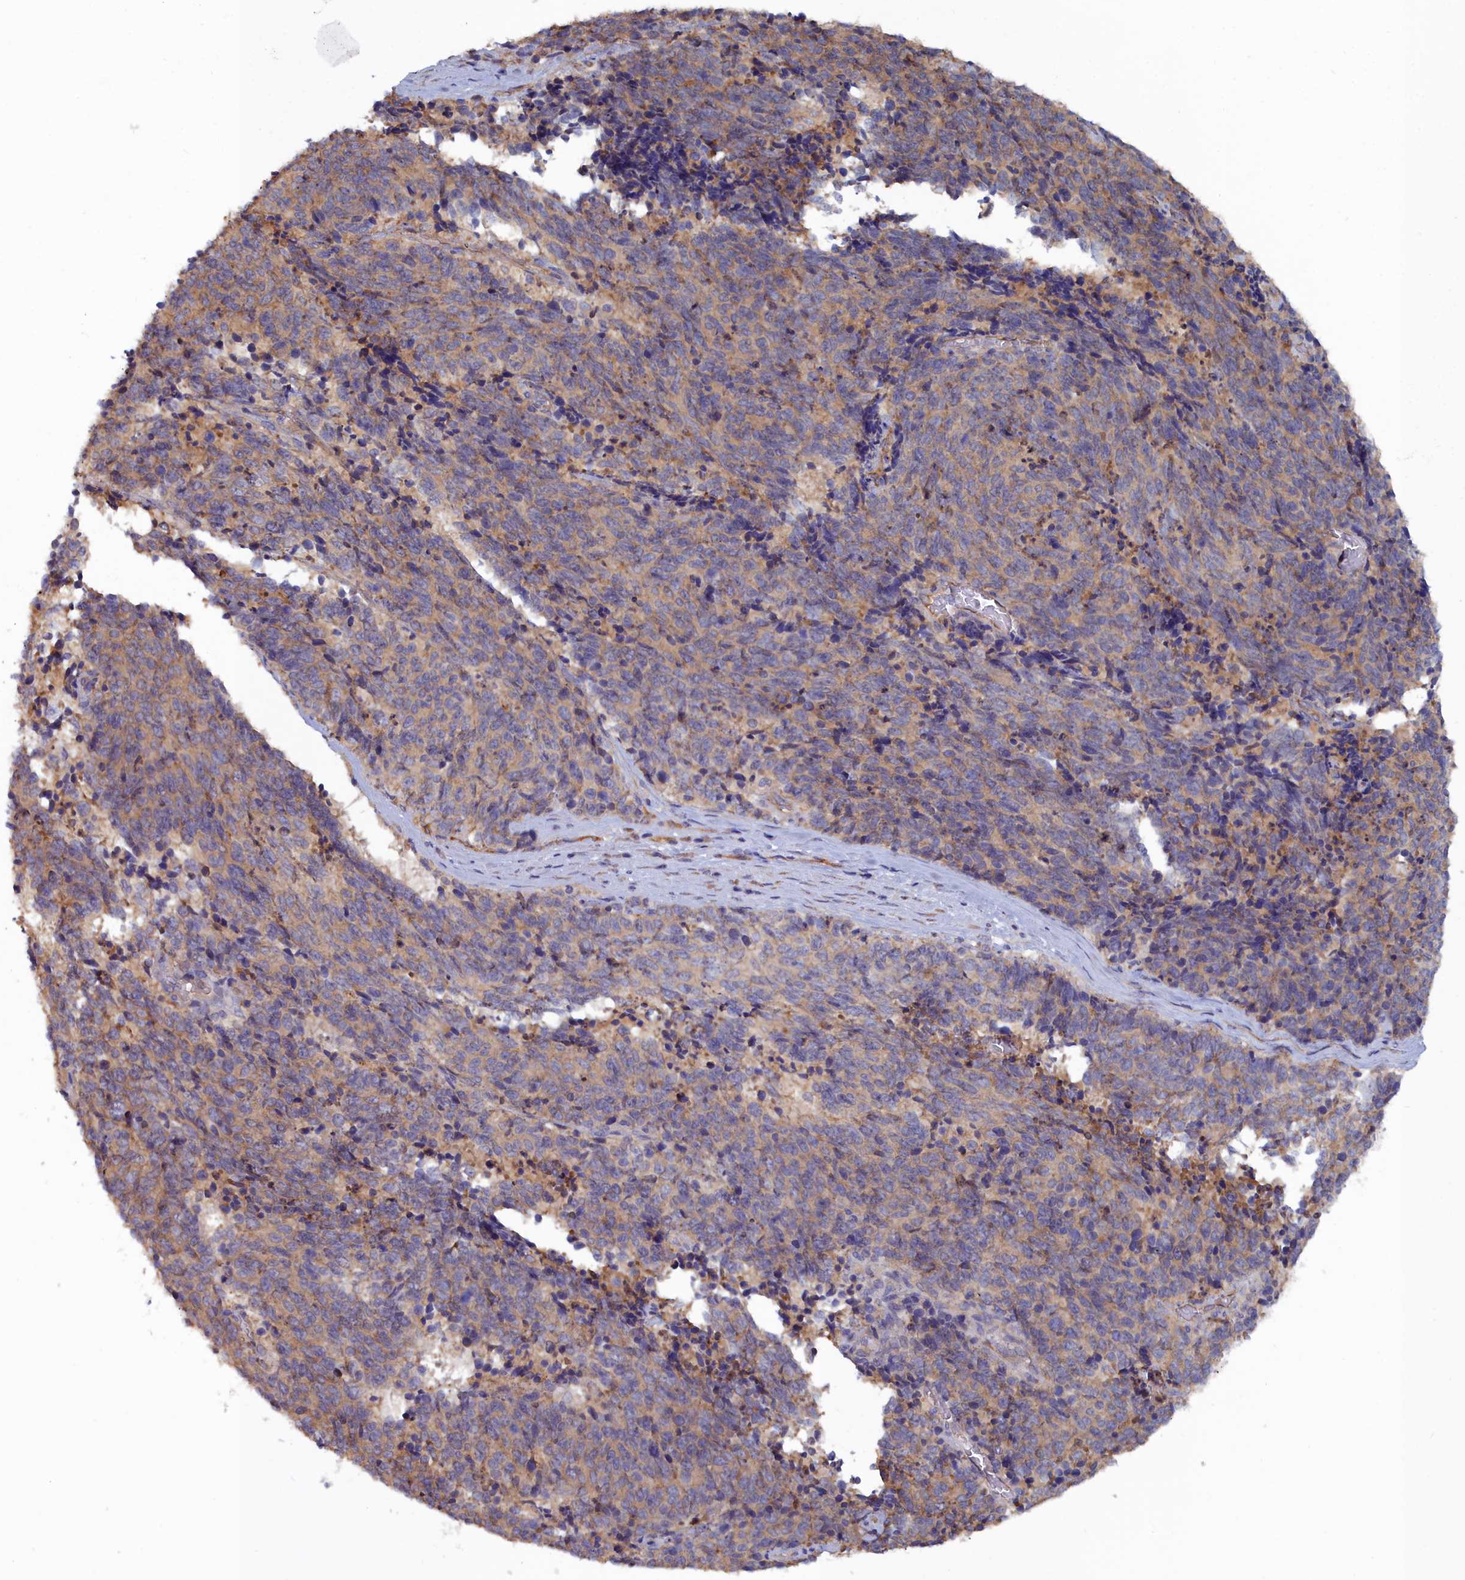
{"staining": {"intensity": "weak", "quantity": ">75%", "location": "cytoplasmic/membranous"}, "tissue": "cervical cancer", "cell_type": "Tumor cells", "image_type": "cancer", "snomed": [{"axis": "morphology", "description": "Squamous cell carcinoma, NOS"}, {"axis": "topography", "description": "Cervix"}], "caption": "Protein staining of squamous cell carcinoma (cervical) tissue shows weak cytoplasmic/membranous expression in approximately >75% of tumor cells. (DAB (3,3'-diaminobenzidine) IHC with brightfield microscopy, high magnification).", "gene": "RDX", "patient": {"sex": "female", "age": 29}}